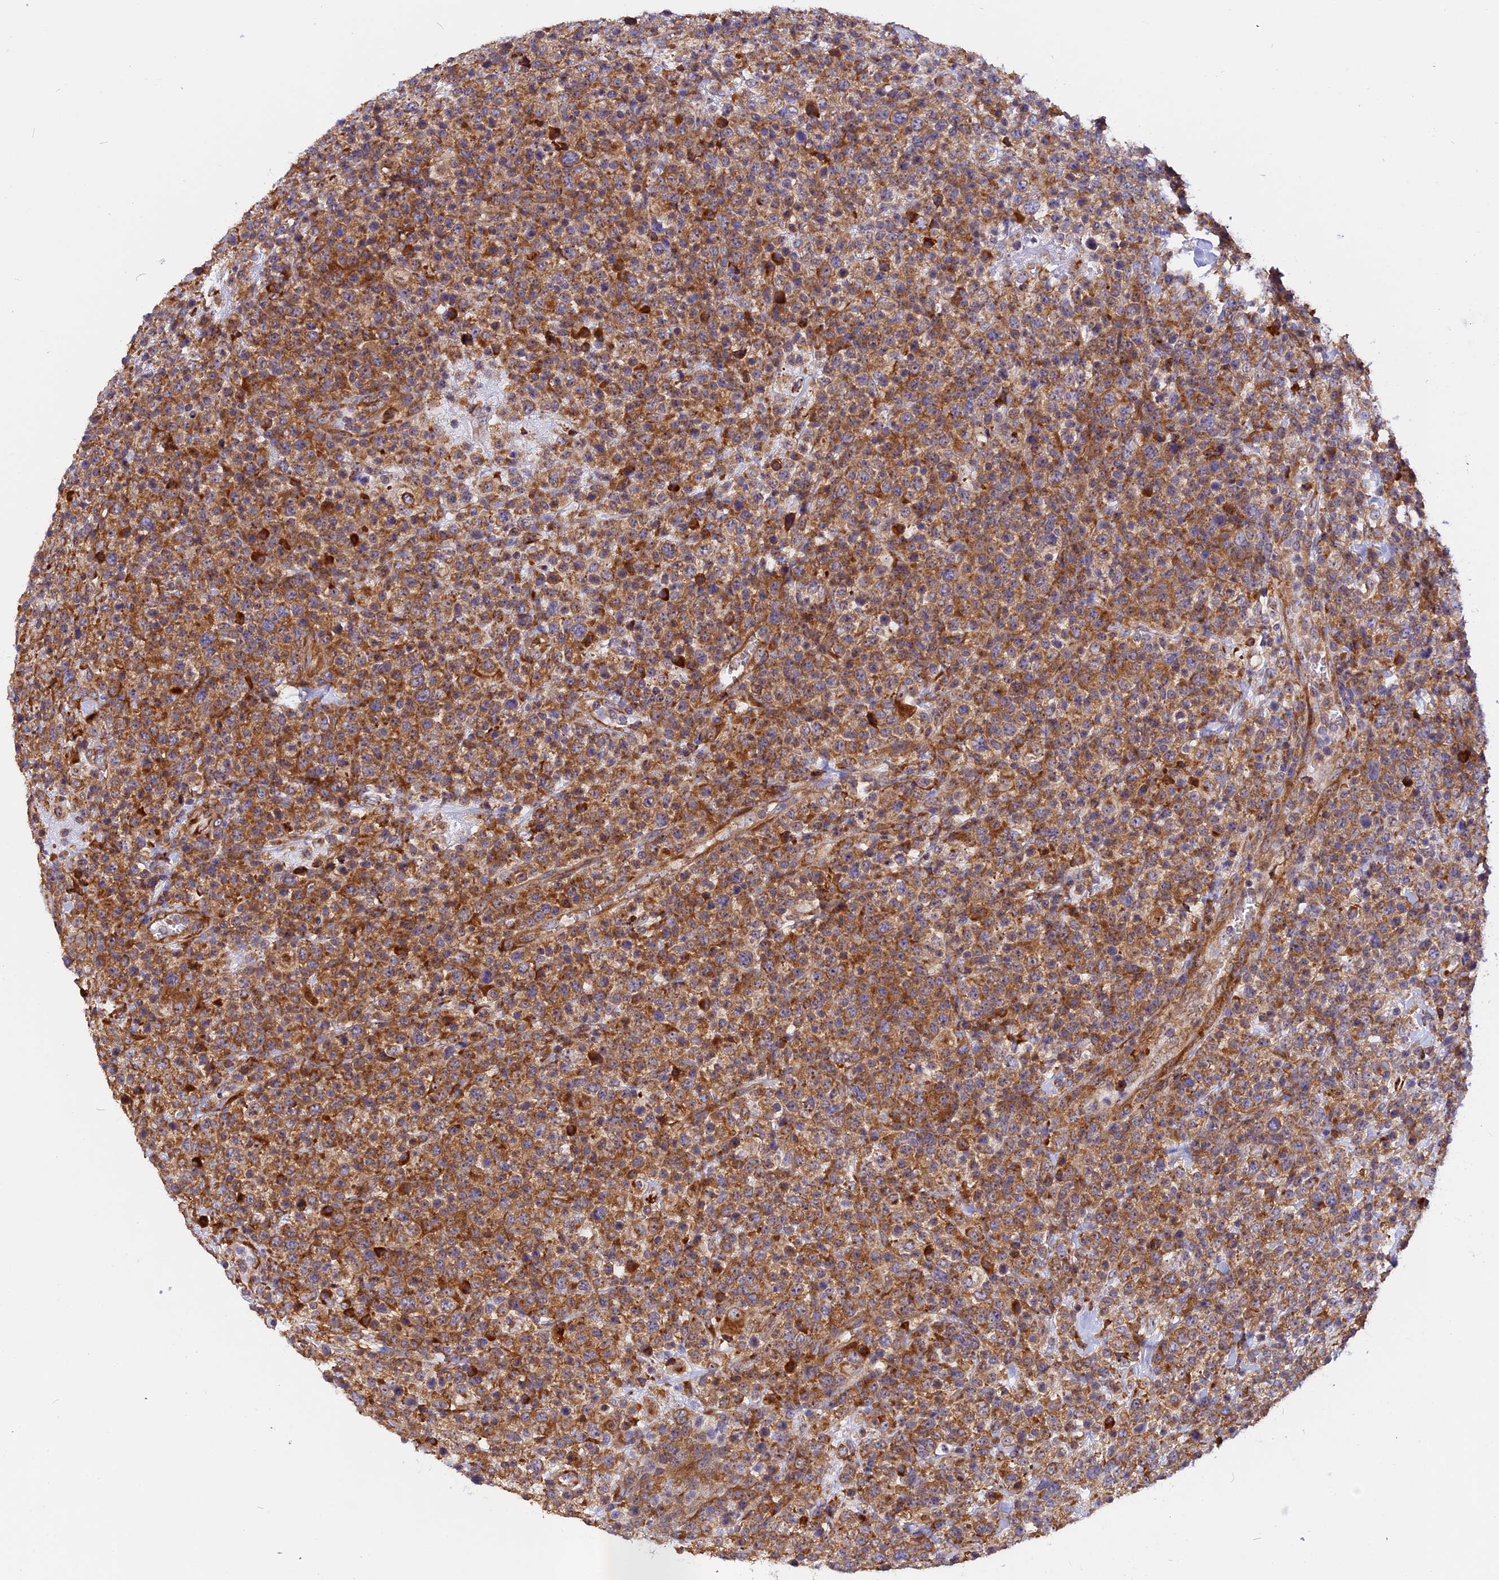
{"staining": {"intensity": "moderate", "quantity": ">75%", "location": "cytoplasmic/membranous"}, "tissue": "lymphoma", "cell_type": "Tumor cells", "image_type": "cancer", "snomed": [{"axis": "morphology", "description": "Malignant lymphoma, non-Hodgkin's type, High grade"}, {"axis": "topography", "description": "Colon"}], "caption": "Human lymphoma stained for a protein (brown) shows moderate cytoplasmic/membranous positive positivity in approximately >75% of tumor cells.", "gene": "GNPTAB", "patient": {"sex": "female", "age": 53}}